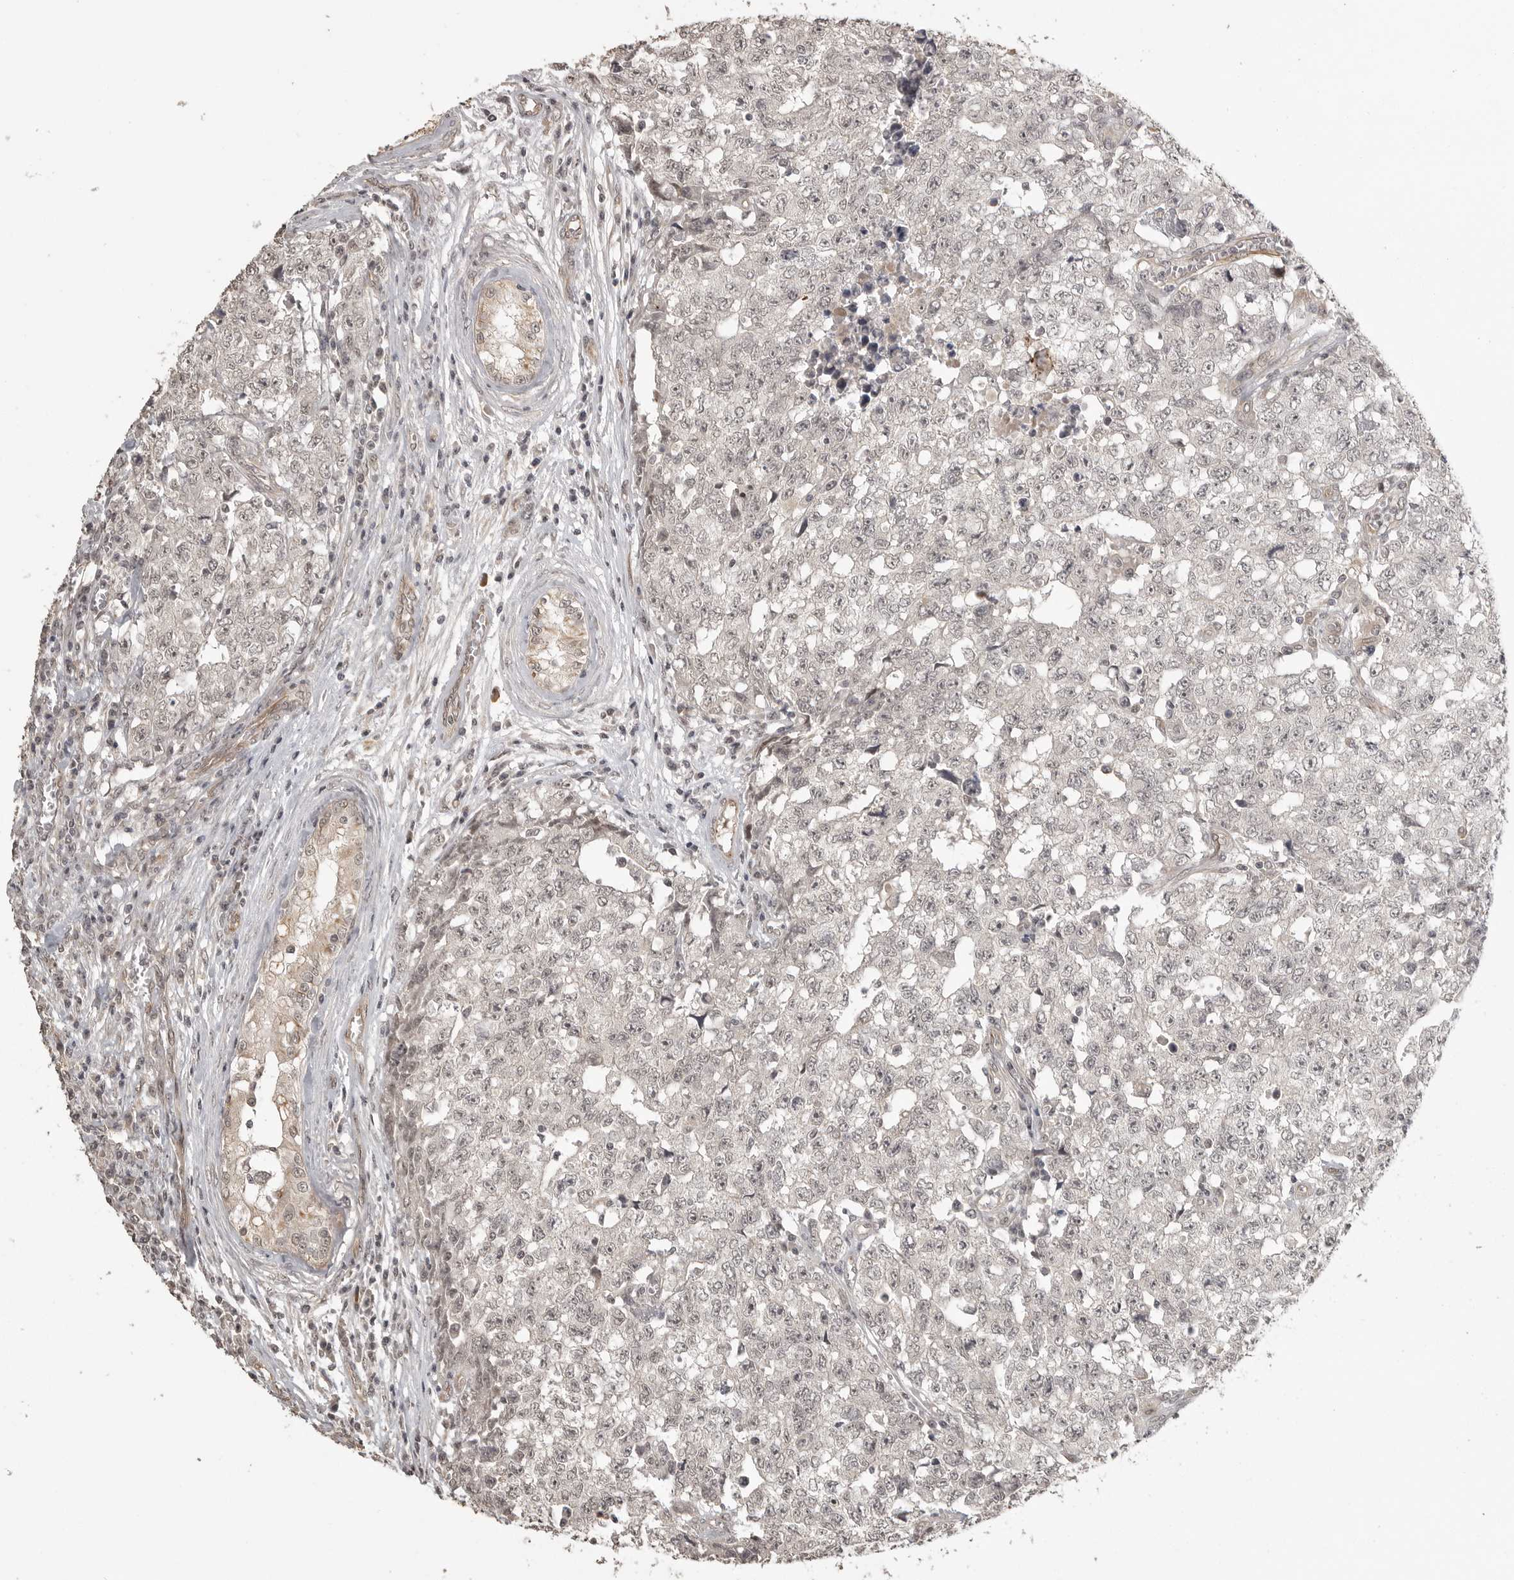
{"staining": {"intensity": "negative", "quantity": "none", "location": "none"}, "tissue": "testis cancer", "cell_type": "Tumor cells", "image_type": "cancer", "snomed": [{"axis": "morphology", "description": "Carcinoma, Embryonal, NOS"}, {"axis": "topography", "description": "Testis"}], "caption": "Testis cancer was stained to show a protein in brown. There is no significant positivity in tumor cells. Brightfield microscopy of immunohistochemistry stained with DAB (3,3'-diaminobenzidine) (brown) and hematoxylin (blue), captured at high magnification.", "gene": "SMG8", "patient": {"sex": "male", "age": 28}}